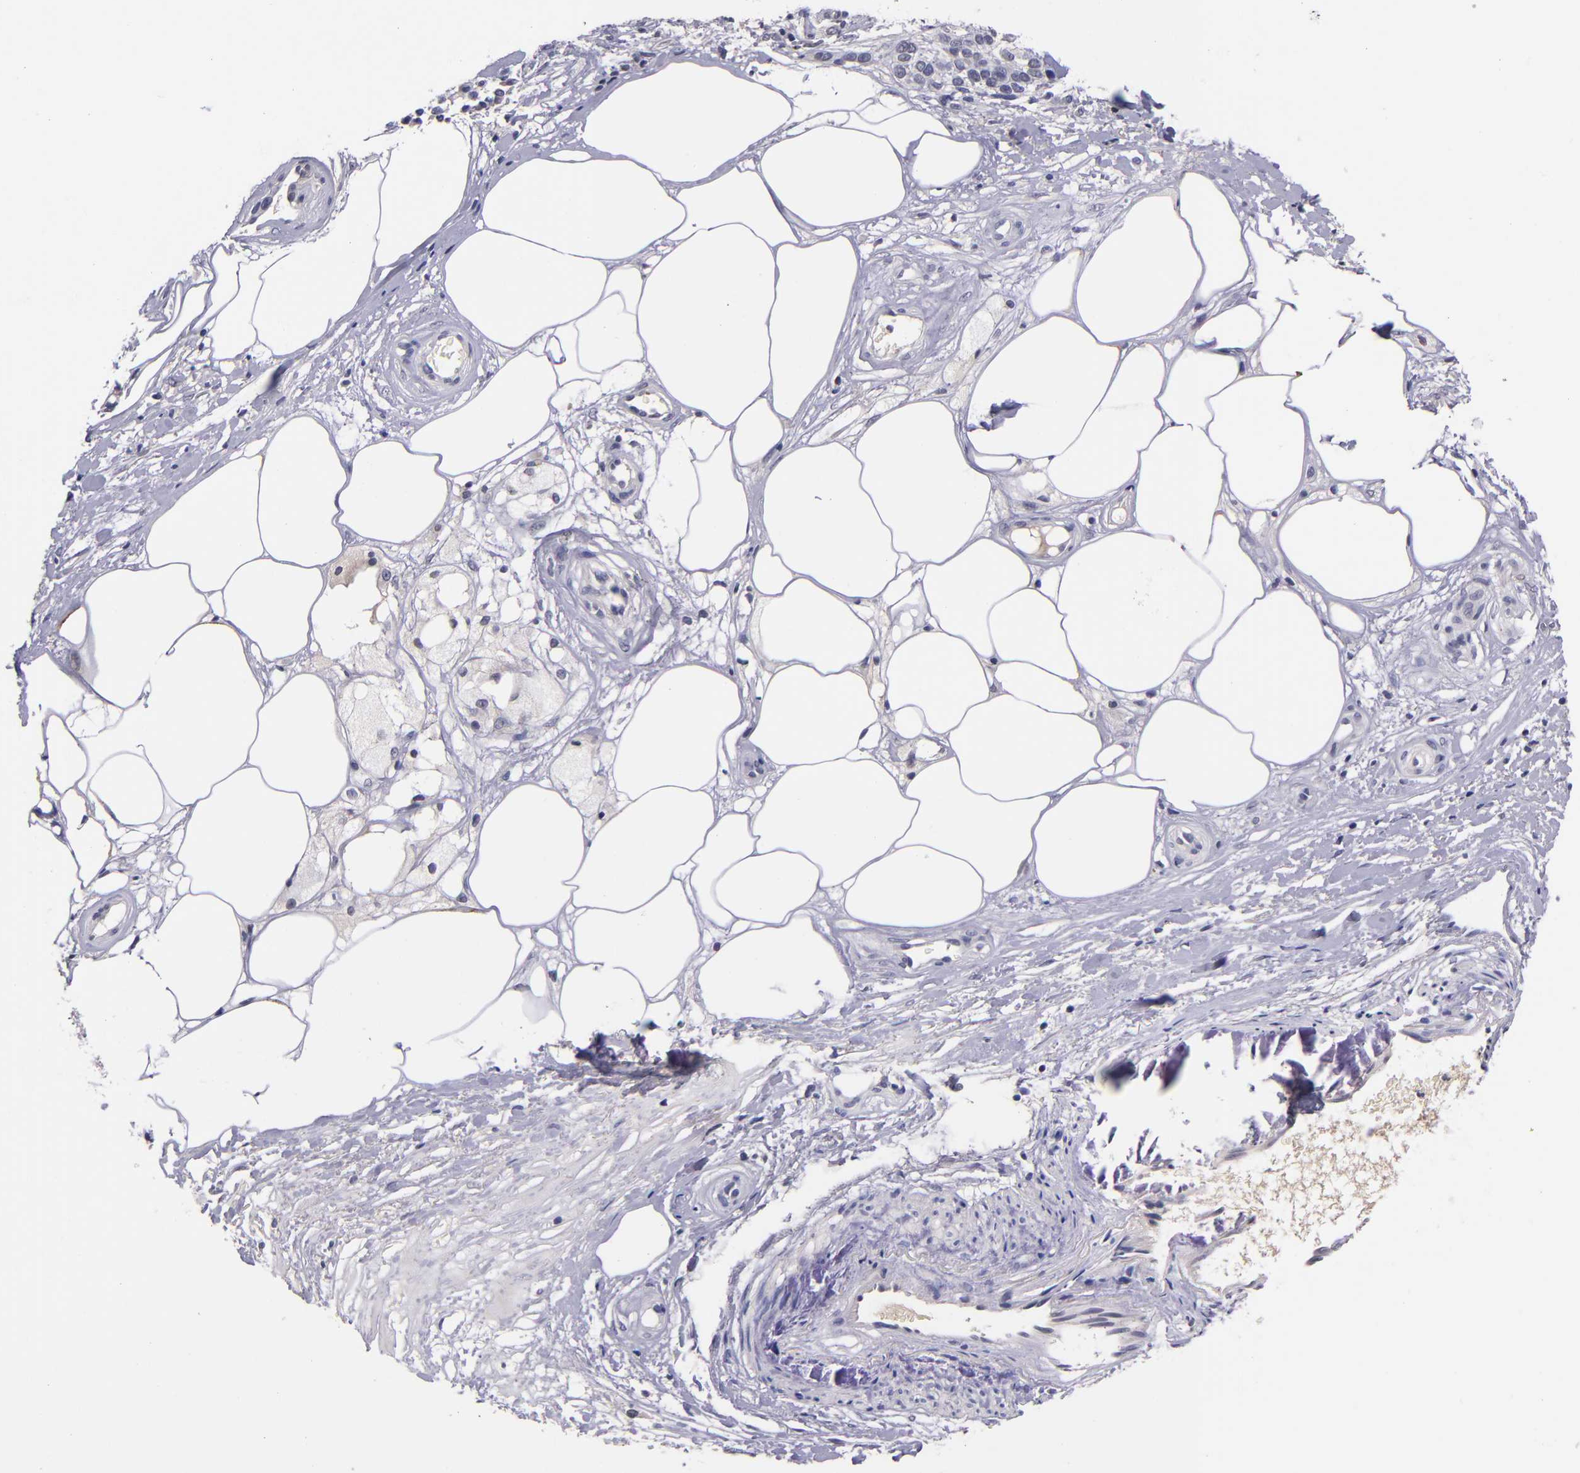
{"staining": {"intensity": "negative", "quantity": "none", "location": "none"}, "tissue": "melanoma", "cell_type": "Tumor cells", "image_type": "cancer", "snomed": [{"axis": "morphology", "description": "Malignant melanoma, NOS"}, {"axis": "topography", "description": "Skin"}], "caption": "Immunohistochemistry image of neoplastic tissue: melanoma stained with DAB exhibits no significant protein staining in tumor cells.", "gene": "RBP4", "patient": {"sex": "female", "age": 85}}